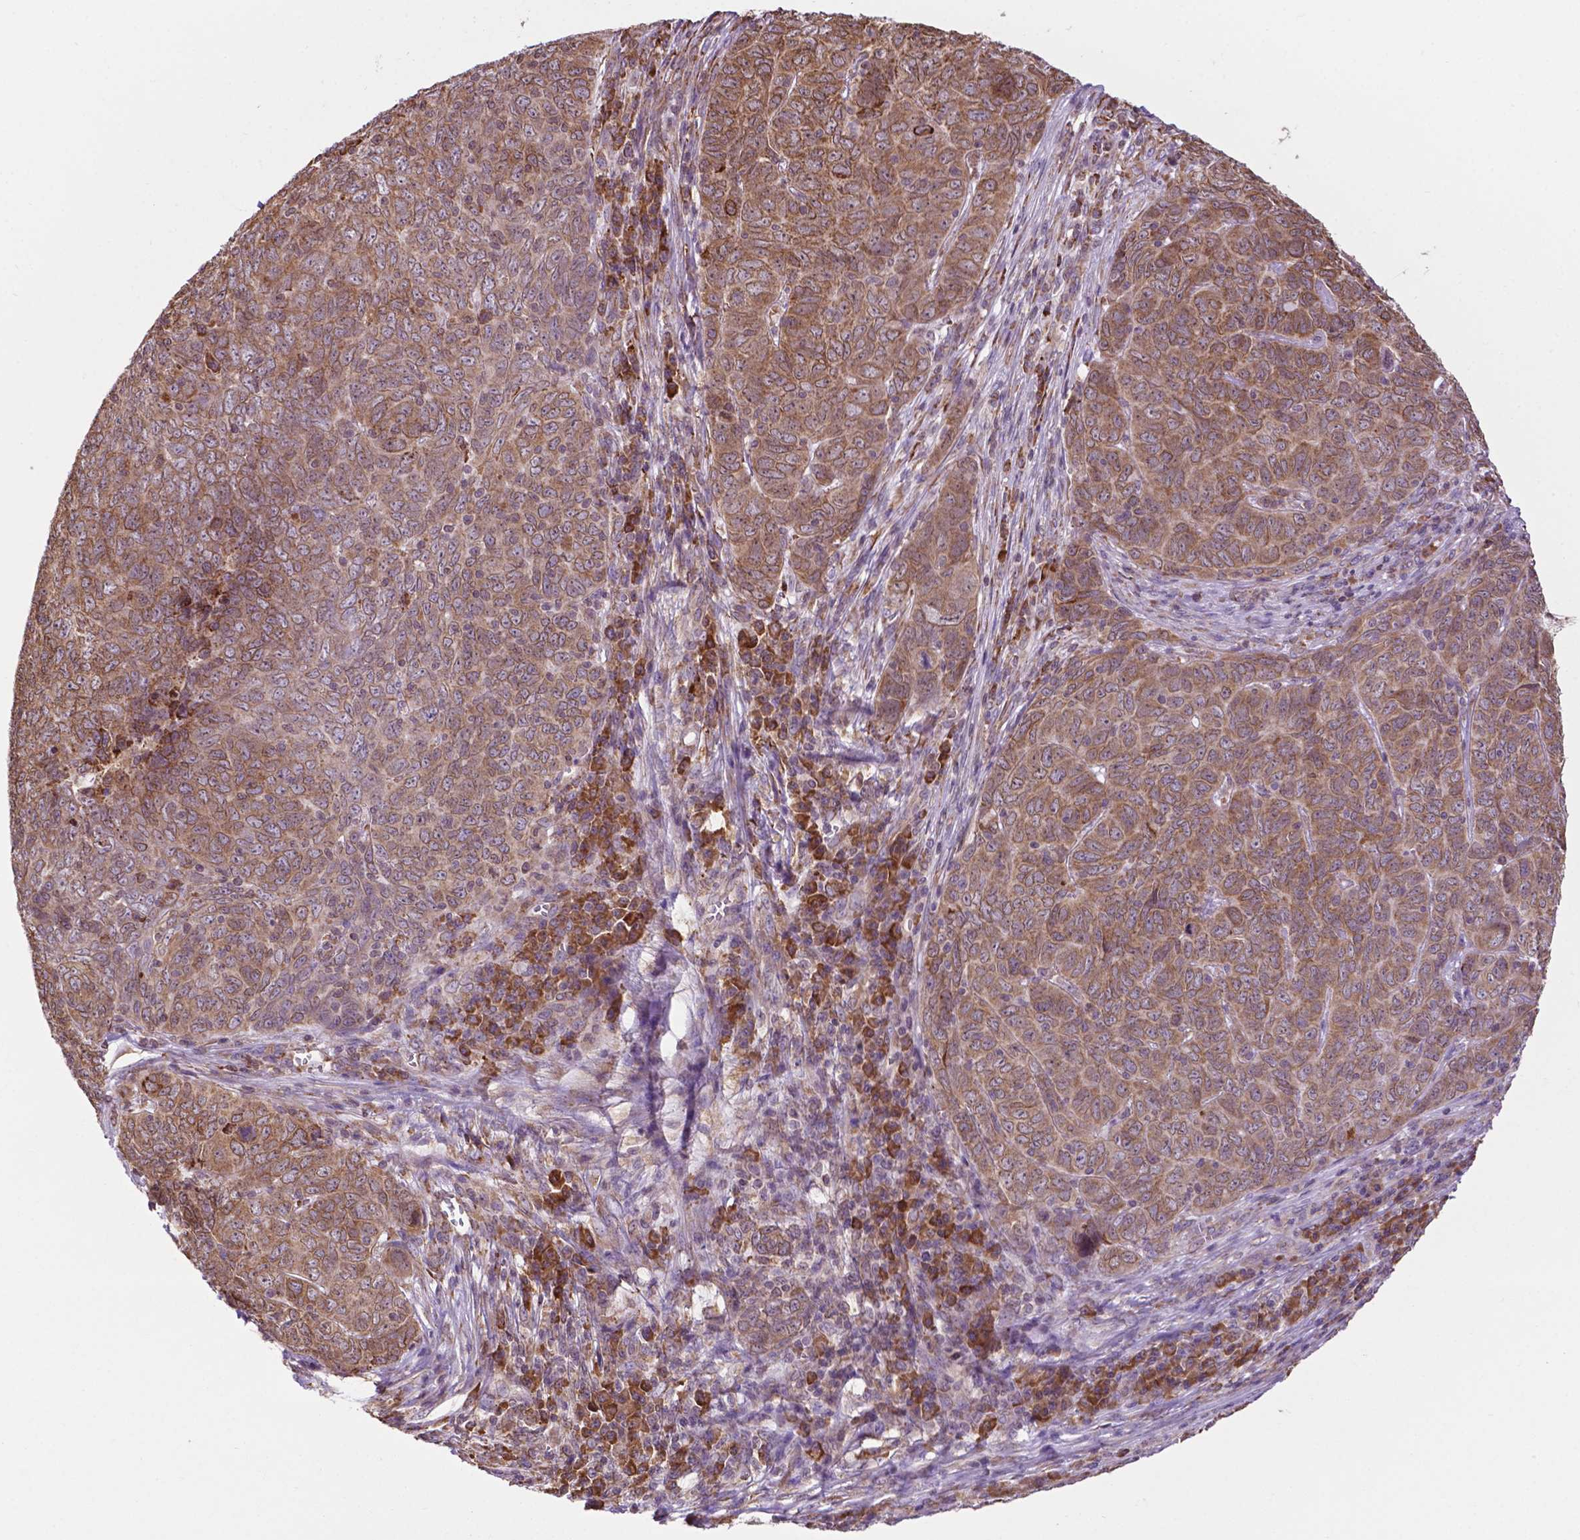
{"staining": {"intensity": "moderate", "quantity": "<25%", "location": "cytoplasmic/membranous"}, "tissue": "skin cancer", "cell_type": "Tumor cells", "image_type": "cancer", "snomed": [{"axis": "morphology", "description": "Squamous cell carcinoma, NOS"}, {"axis": "topography", "description": "Skin"}, {"axis": "topography", "description": "Anal"}], "caption": "Brown immunohistochemical staining in skin squamous cell carcinoma reveals moderate cytoplasmic/membranous staining in approximately <25% of tumor cells. (DAB IHC, brown staining for protein, blue staining for nuclei).", "gene": "GANAB", "patient": {"sex": "female", "age": 51}}